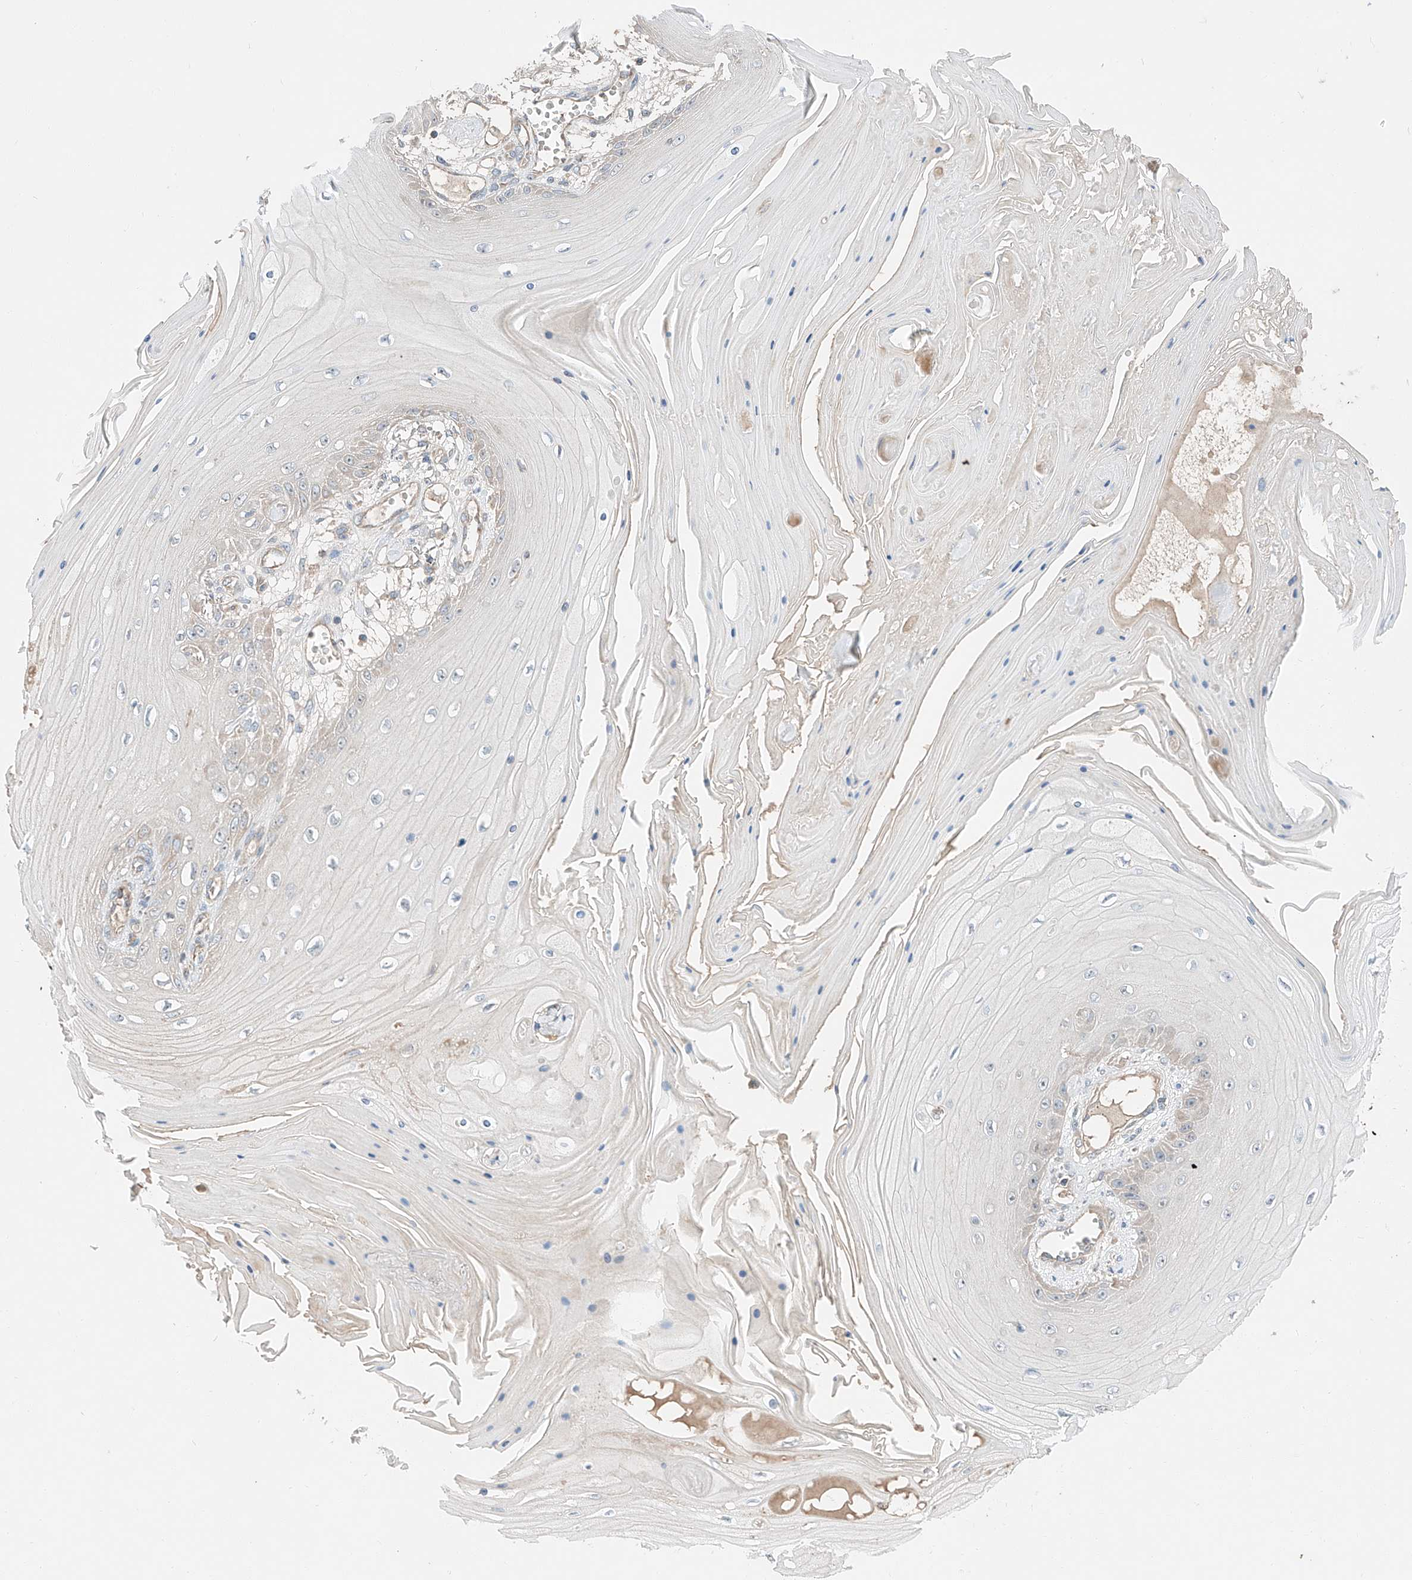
{"staining": {"intensity": "negative", "quantity": "none", "location": "none"}, "tissue": "skin cancer", "cell_type": "Tumor cells", "image_type": "cancer", "snomed": [{"axis": "morphology", "description": "Squamous cell carcinoma, NOS"}, {"axis": "topography", "description": "Skin"}], "caption": "High magnification brightfield microscopy of skin cancer (squamous cell carcinoma) stained with DAB (3,3'-diaminobenzidine) (brown) and counterstained with hematoxylin (blue): tumor cells show no significant staining.", "gene": "RUSC1", "patient": {"sex": "male", "age": 74}}